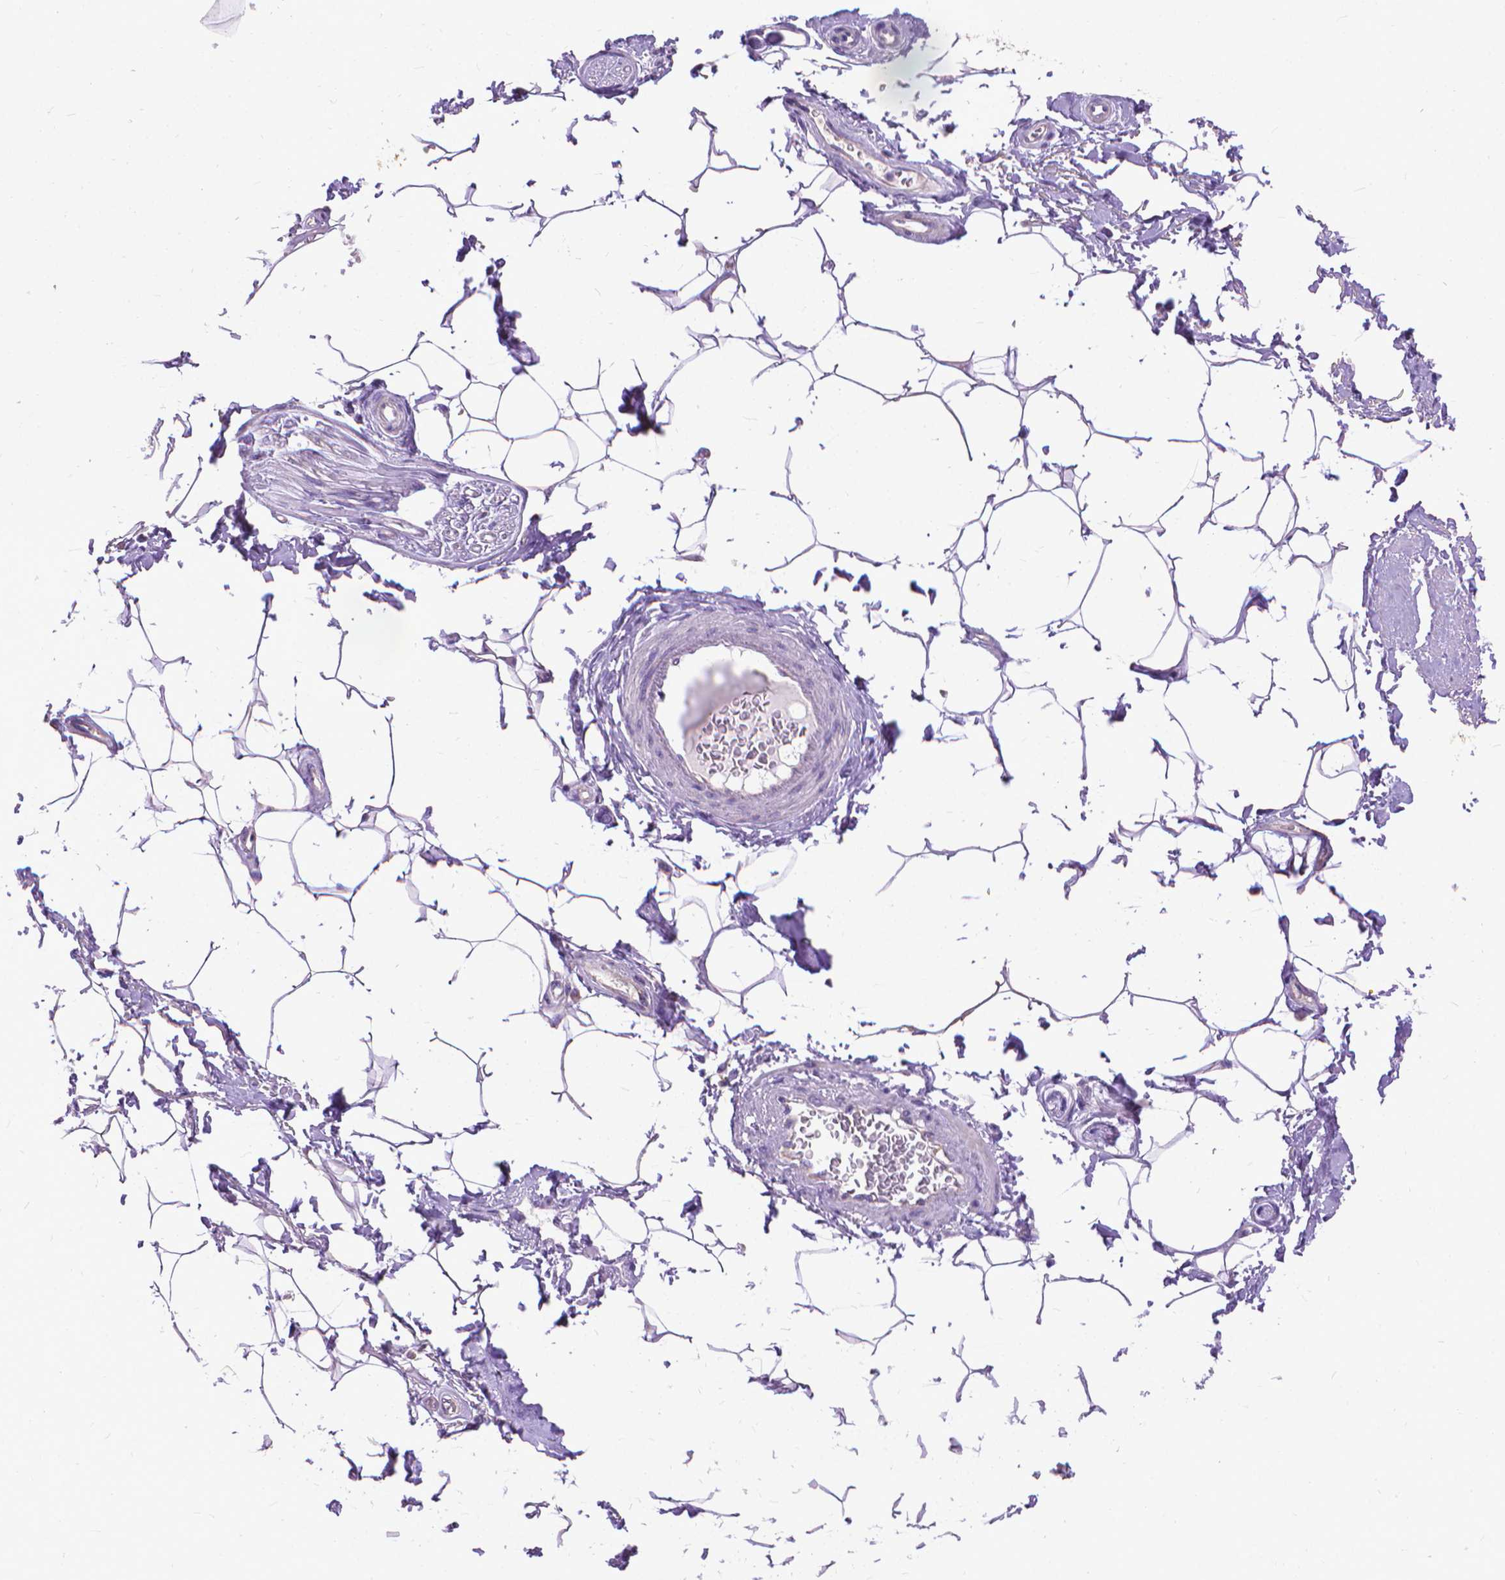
{"staining": {"intensity": "negative", "quantity": "none", "location": "none"}, "tissue": "adipose tissue", "cell_type": "Adipocytes", "image_type": "normal", "snomed": [{"axis": "morphology", "description": "Normal tissue, NOS"}, {"axis": "topography", "description": "Peripheral nerve tissue"}], "caption": "Adipocytes show no significant staining in benign adipose tissue. Nuclei are stained in blue.", "gene": "SYN1", "patient": {"sex": "male", "age": 51}}